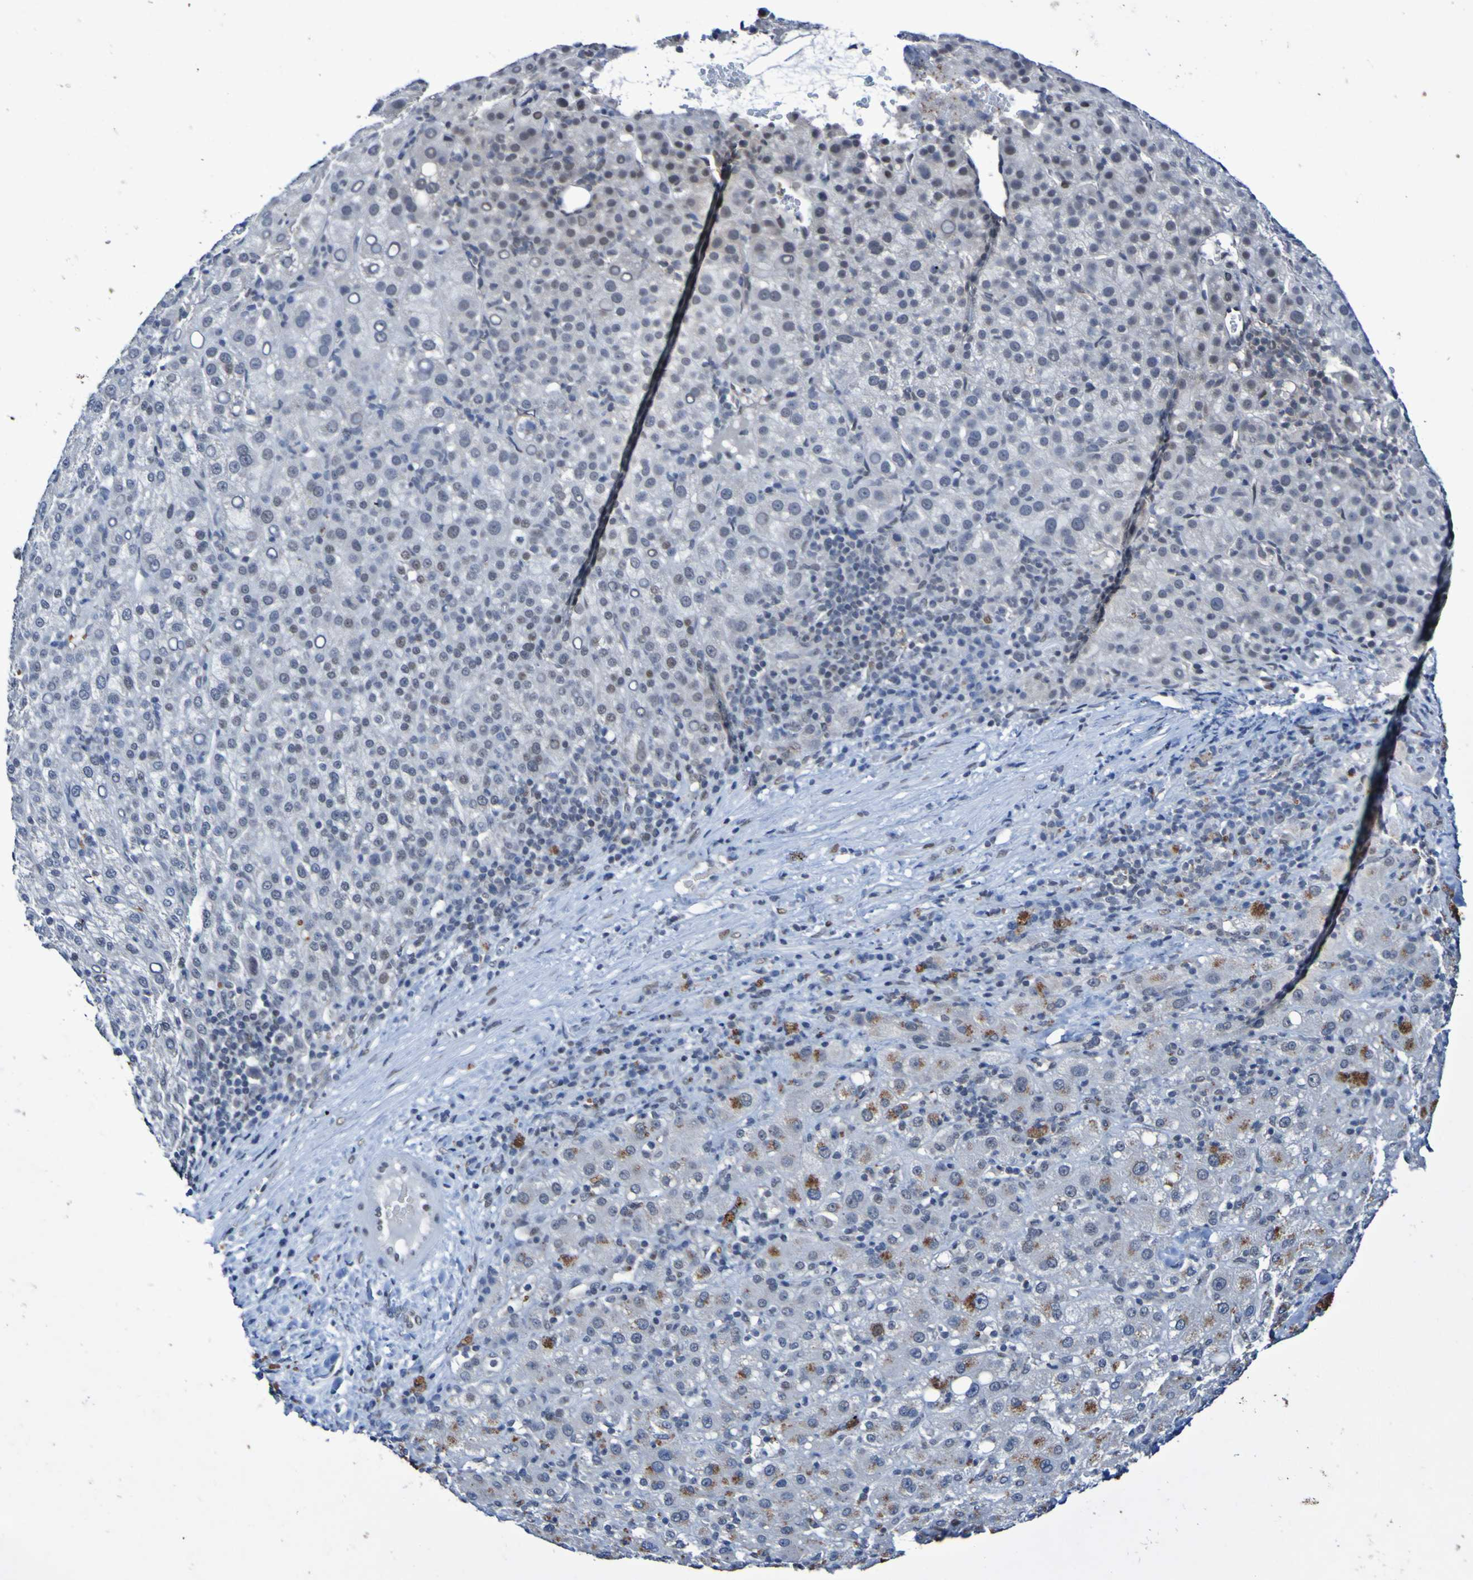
{"staining": {"intensity": "weak", "quantity": "<25%", "location": "nuclear"}, "tissue": "liver cancer", "cell_type": "Tumor cells", "image_type": "cancer", "snomed": [{"axis": "morphology", "description": "Carcinoma, Hepatocellular, NOS"}, {"axis": "topography", "description": "Liver"}], "caption": "This histopathology image is of hepatocellular carcinoma (liver) stained with IHC to label a protein in brown with the nuclei are counter-stained blue. There is no positivity in tumor cells.", "gene": "PCGF1", "patient": {"sex": "female", "age": 58}}